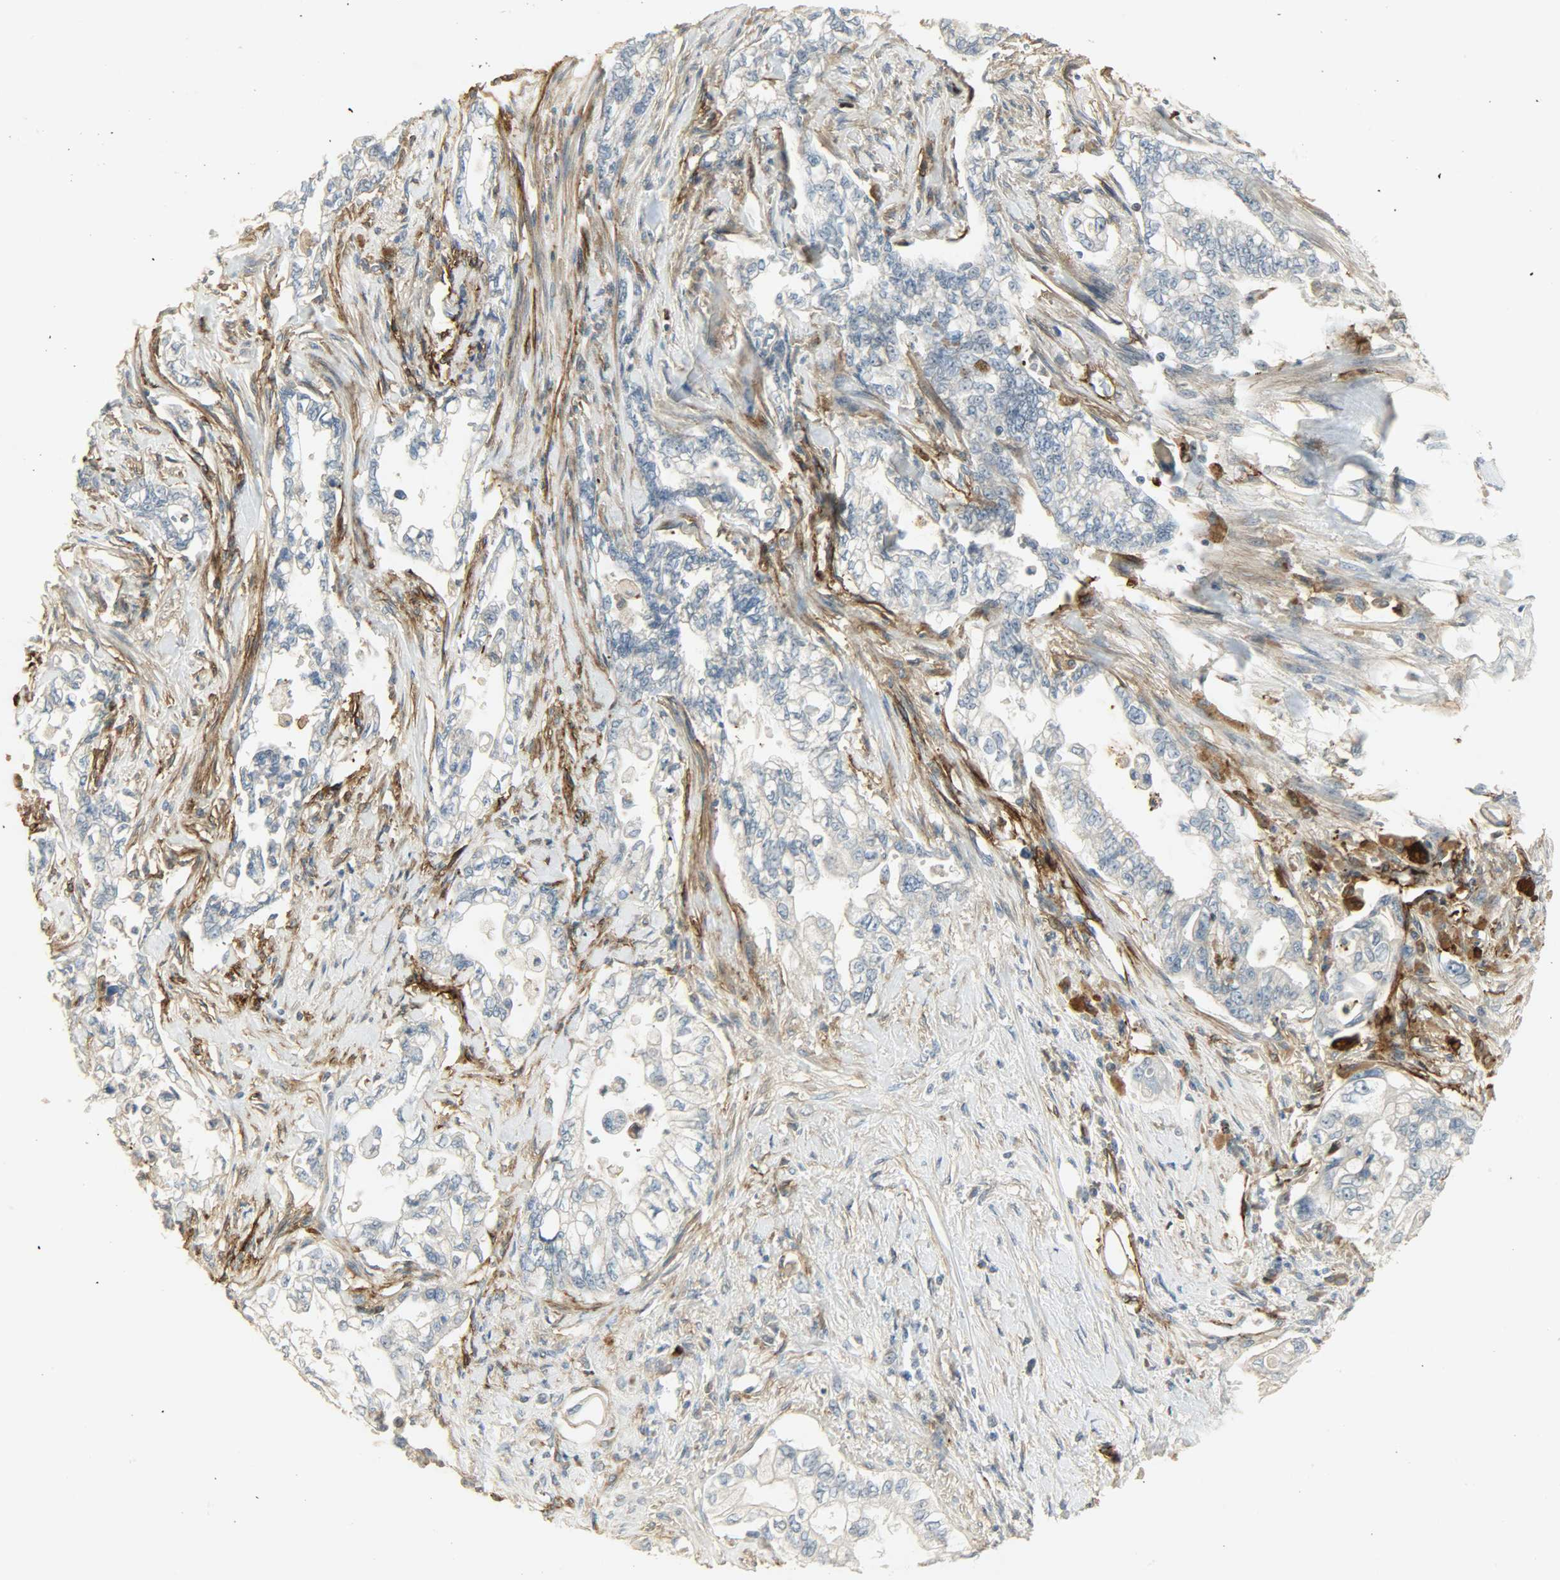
{"staining": {"intensity": "negative", "quantity": "none", "location": "none"}, "tissue": "pancreatic cancer", "cell_type": "Tumor cells", "image_type": "cancer", "snomed": [{"axis": "morphology", "description": "Normal tissue, NOS"}, {"axis": "topography", "description": "Pancreas"}], "caption": "A histopathology image of pancreatic cancer stained for a protein displays no brown staining in tumor cells. (DAB IHC, high magnification).", "gene": "ENPEP", "patient": {"sex": "male", "age": 42}}